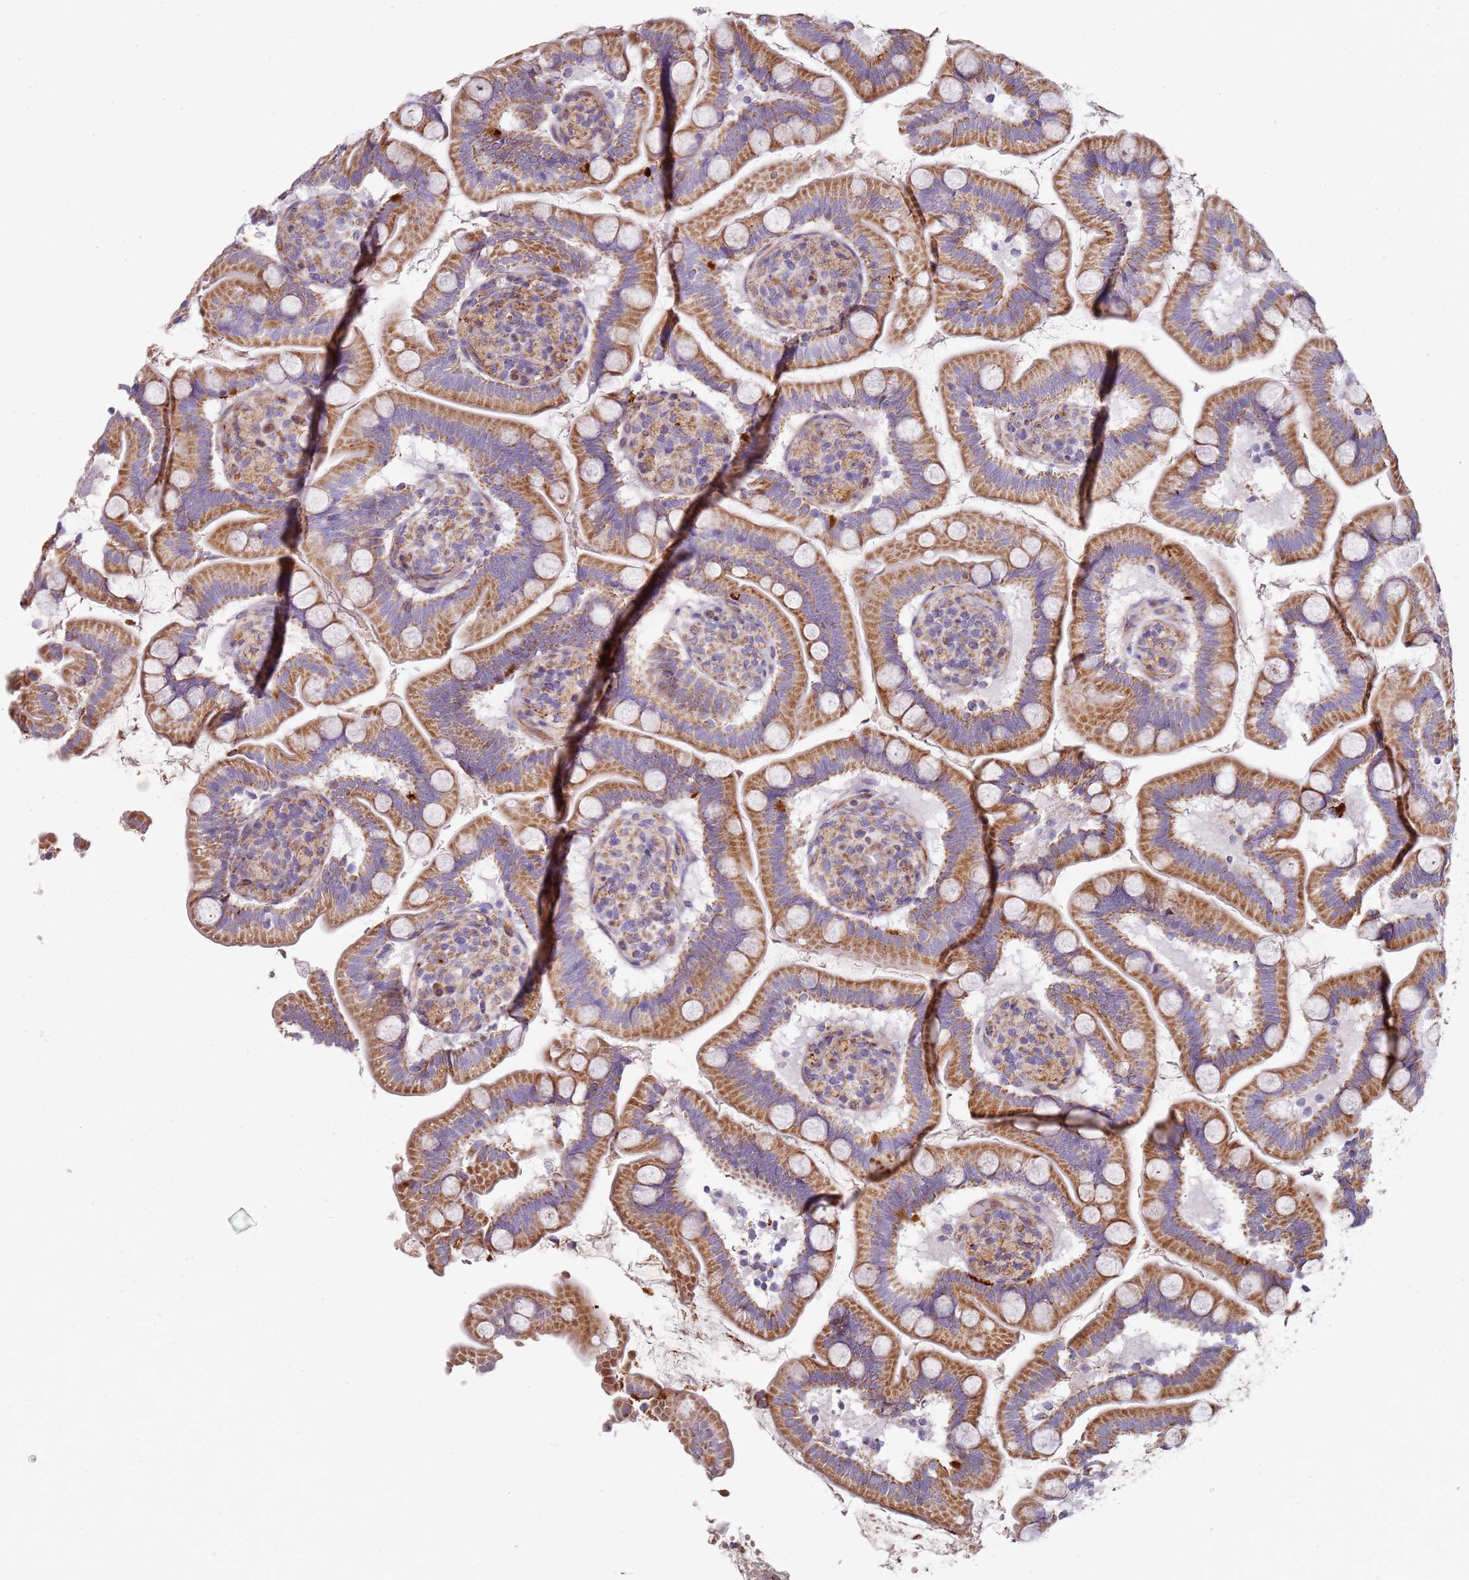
{"staining": {"intensity": "moderate", "quantity": ">75%", "location": "cytoplasmic/membranous"}, "tissue": "small intestine", "cell_type": "Glandular cells", "image_type": "normal", "snomed": [{"axis": "morphology", "description": "Normal tissue, NOS"}, {"axis": "topography", "description": "Small intestine"}], "caption": "The photomicrograph demonstrates a brown stain indicating the presence of a protein in the cytoplasmic/membranous of glandular cells in small intestine. (DAB (3,3'-diaminobenzidine) IHC, brown staining for protein, blue staining for nuclei).", "gene": "ALS2", "patient": {"sex": "female", "age": 64}}